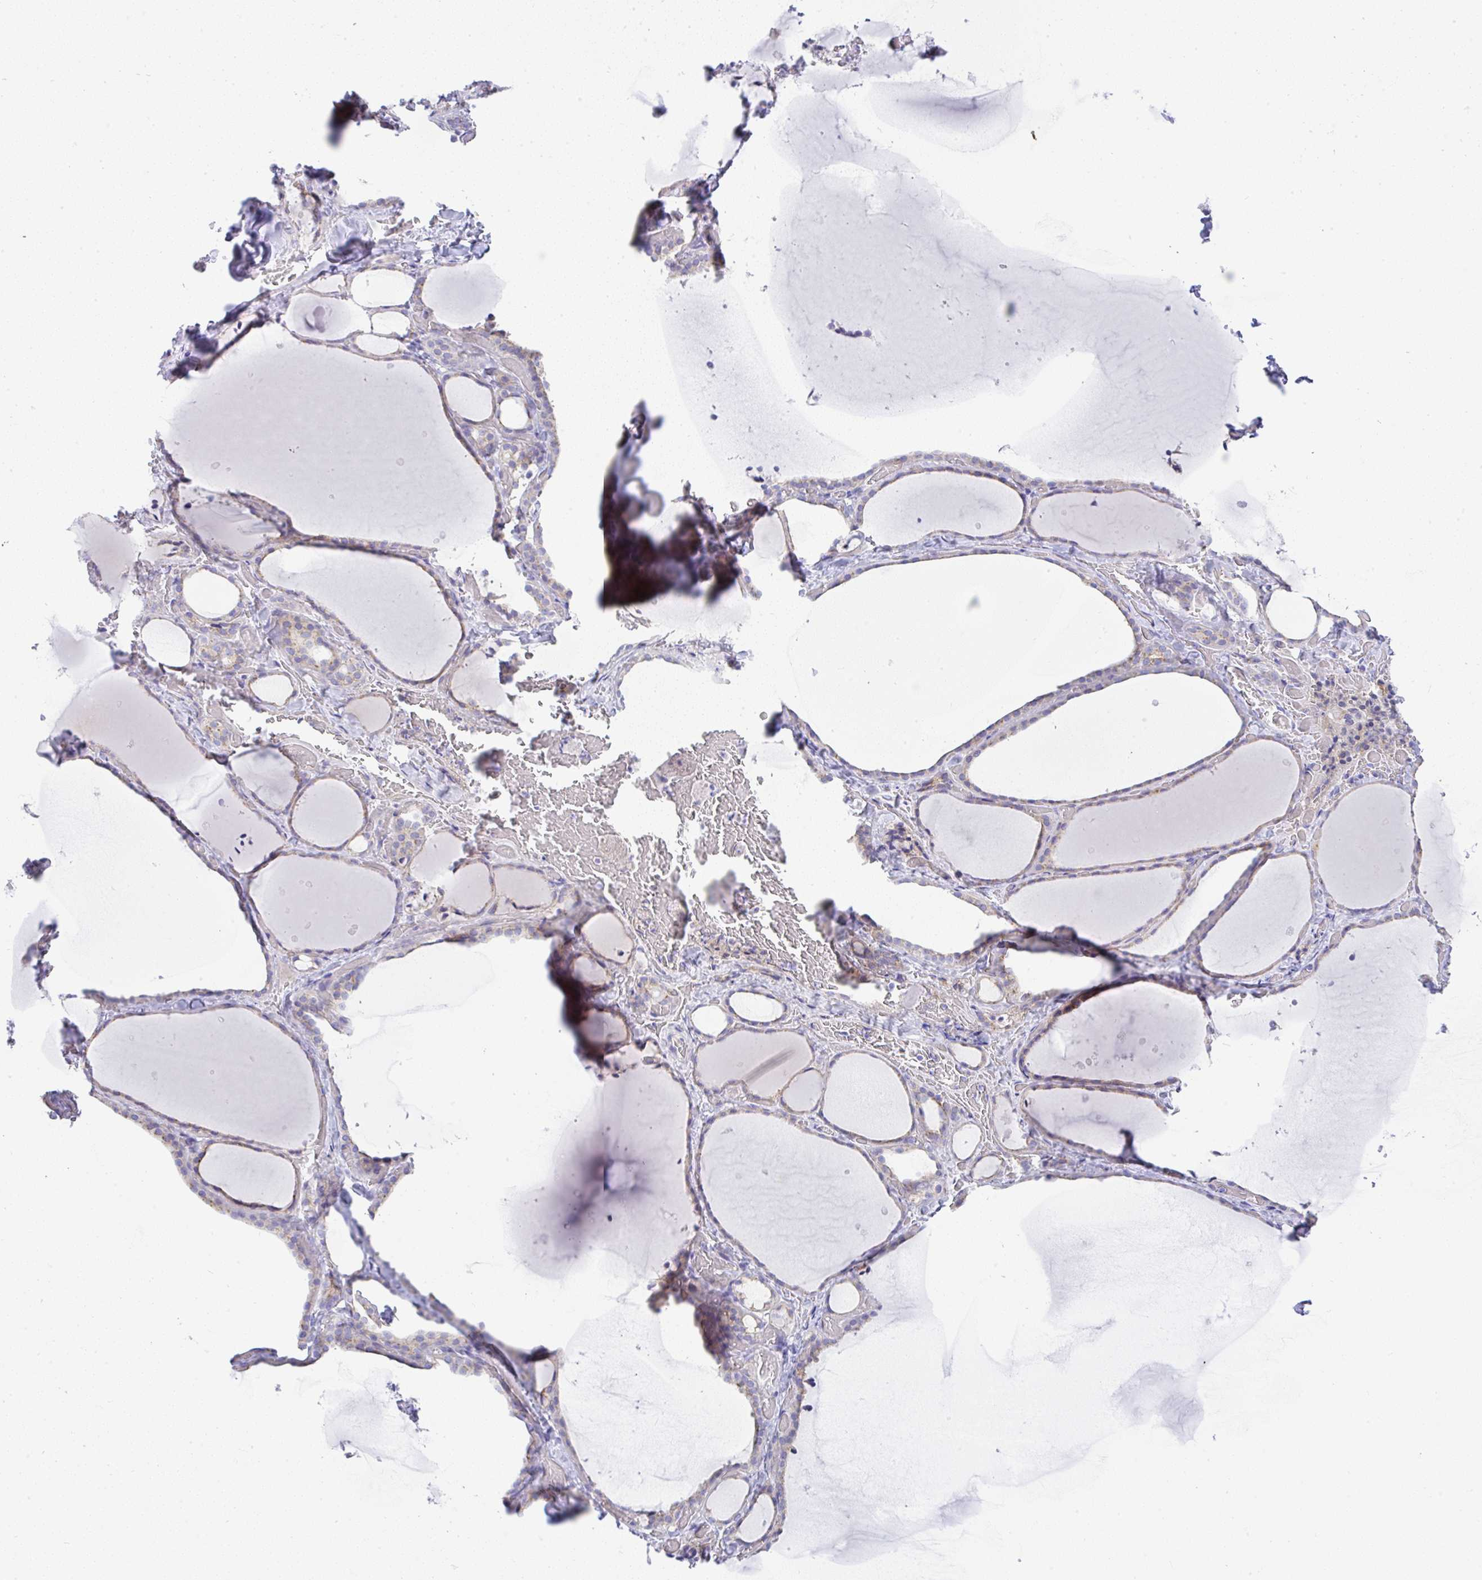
{"staining": {"intensity": "weak", "quantity": "25%-75%", "location": "cytoplasmic/membranous"}, "tissue": "thyroid gland", "cell_type": "Glandular cells", "image_type": "normal", "snomed": [{"axis": "morphology", "description": "Normal tissue, NOS"}, {"axis": "topography", "description": "Thyroid gland"}], "caption": "The histopathology image exhibits immunohistochemical staining of normal thyroid gland. There is weak cytoplasmic/membranous expression is identified in approximately 25%-75% of glandular cells. (Brightfield microscopy of DAB IHC at high magnification).", "gene": "FAM177A1", "patient": {"sex": "female", "age": 36}}